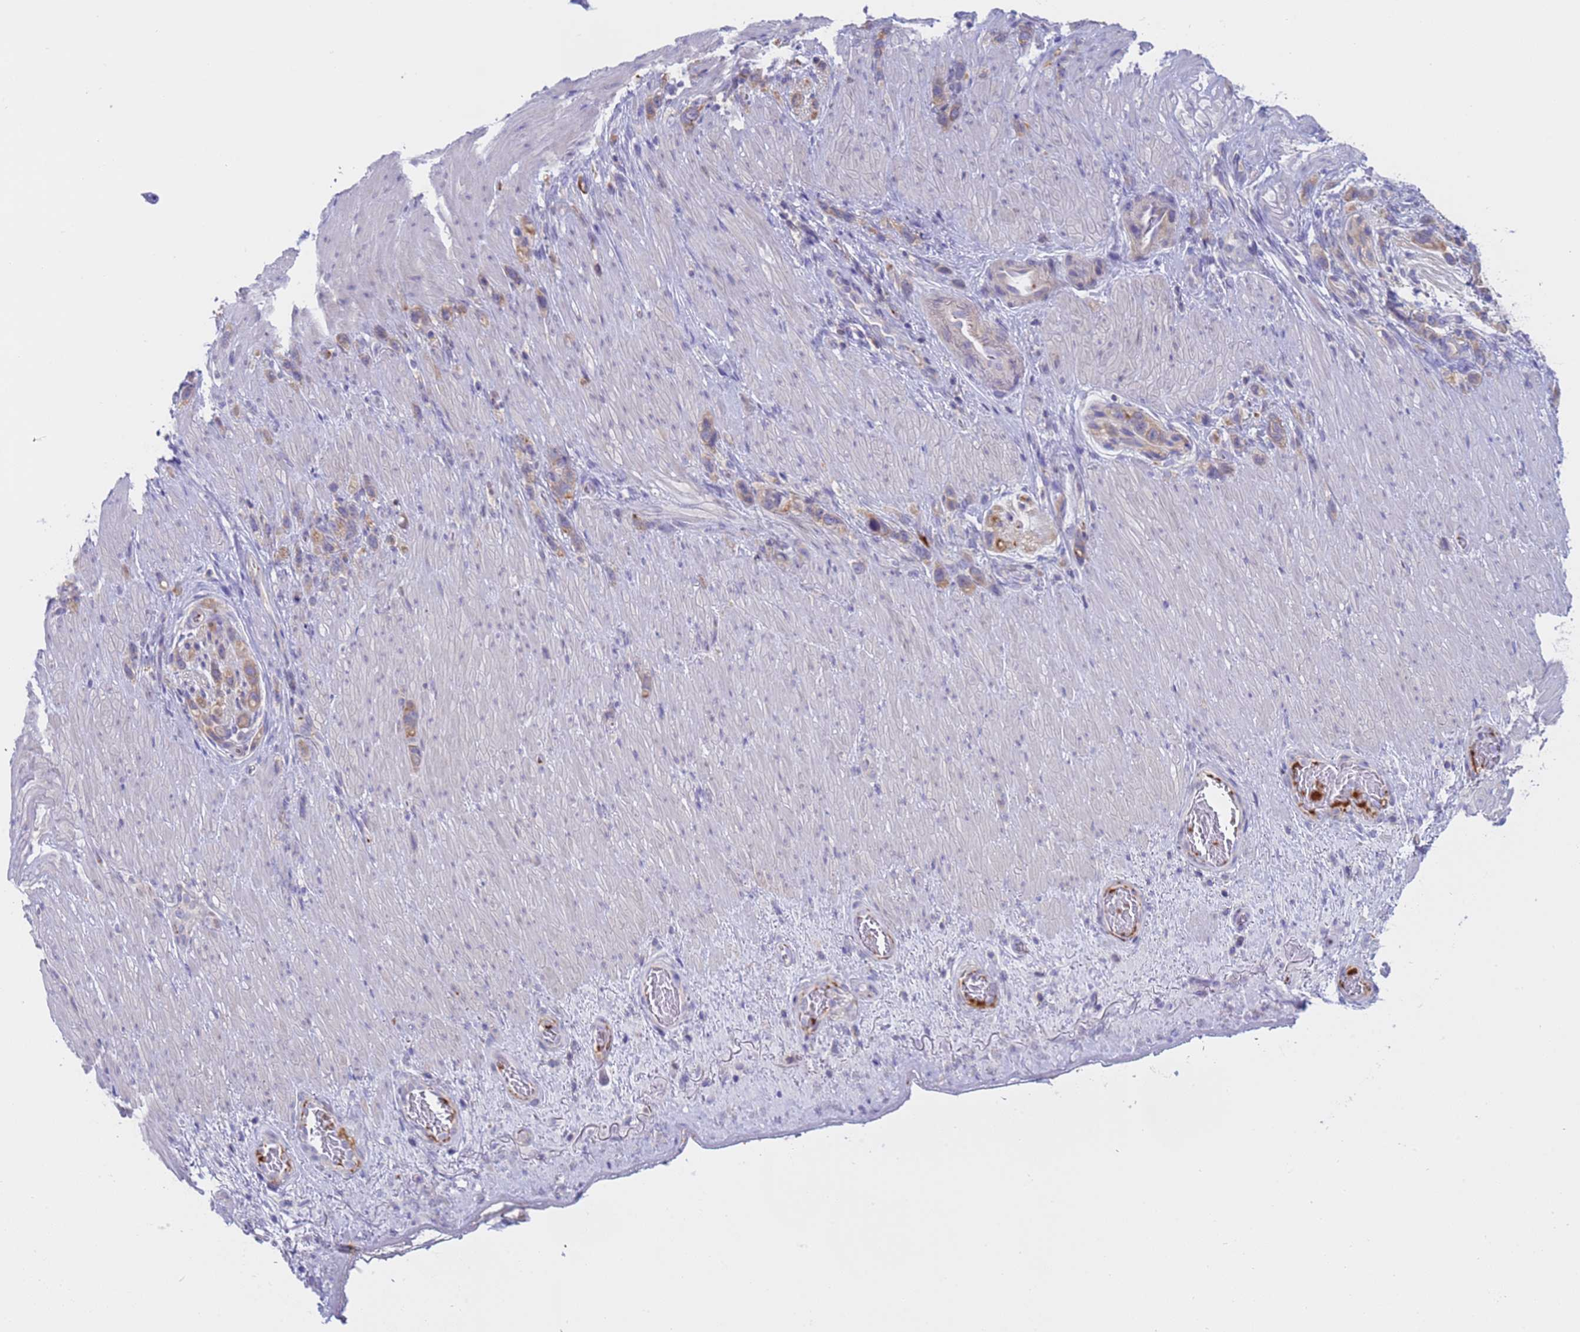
{"staining": {"intensity": "weak", "quantity": ">75%", "location": "cytoplasmic/membranous"}, "tissue": "stomach cancer", "cell_type": "Tumor cells", "image_type": "cancer", "snomed": [{"axis": "morphology", "description": "Adenocarcinoma, NOS"}, {"axis": "topography", "description": "Stomach"}], "caption": "Approximately >75% of tumor cells in human stomach adenocarcinoma reveal weak cytoplasmic/membranous protein staining as visualized by brown immunohistochemical staining.", "gene": "CAPN7", "patient": {"sex": "female", "age": 65}}